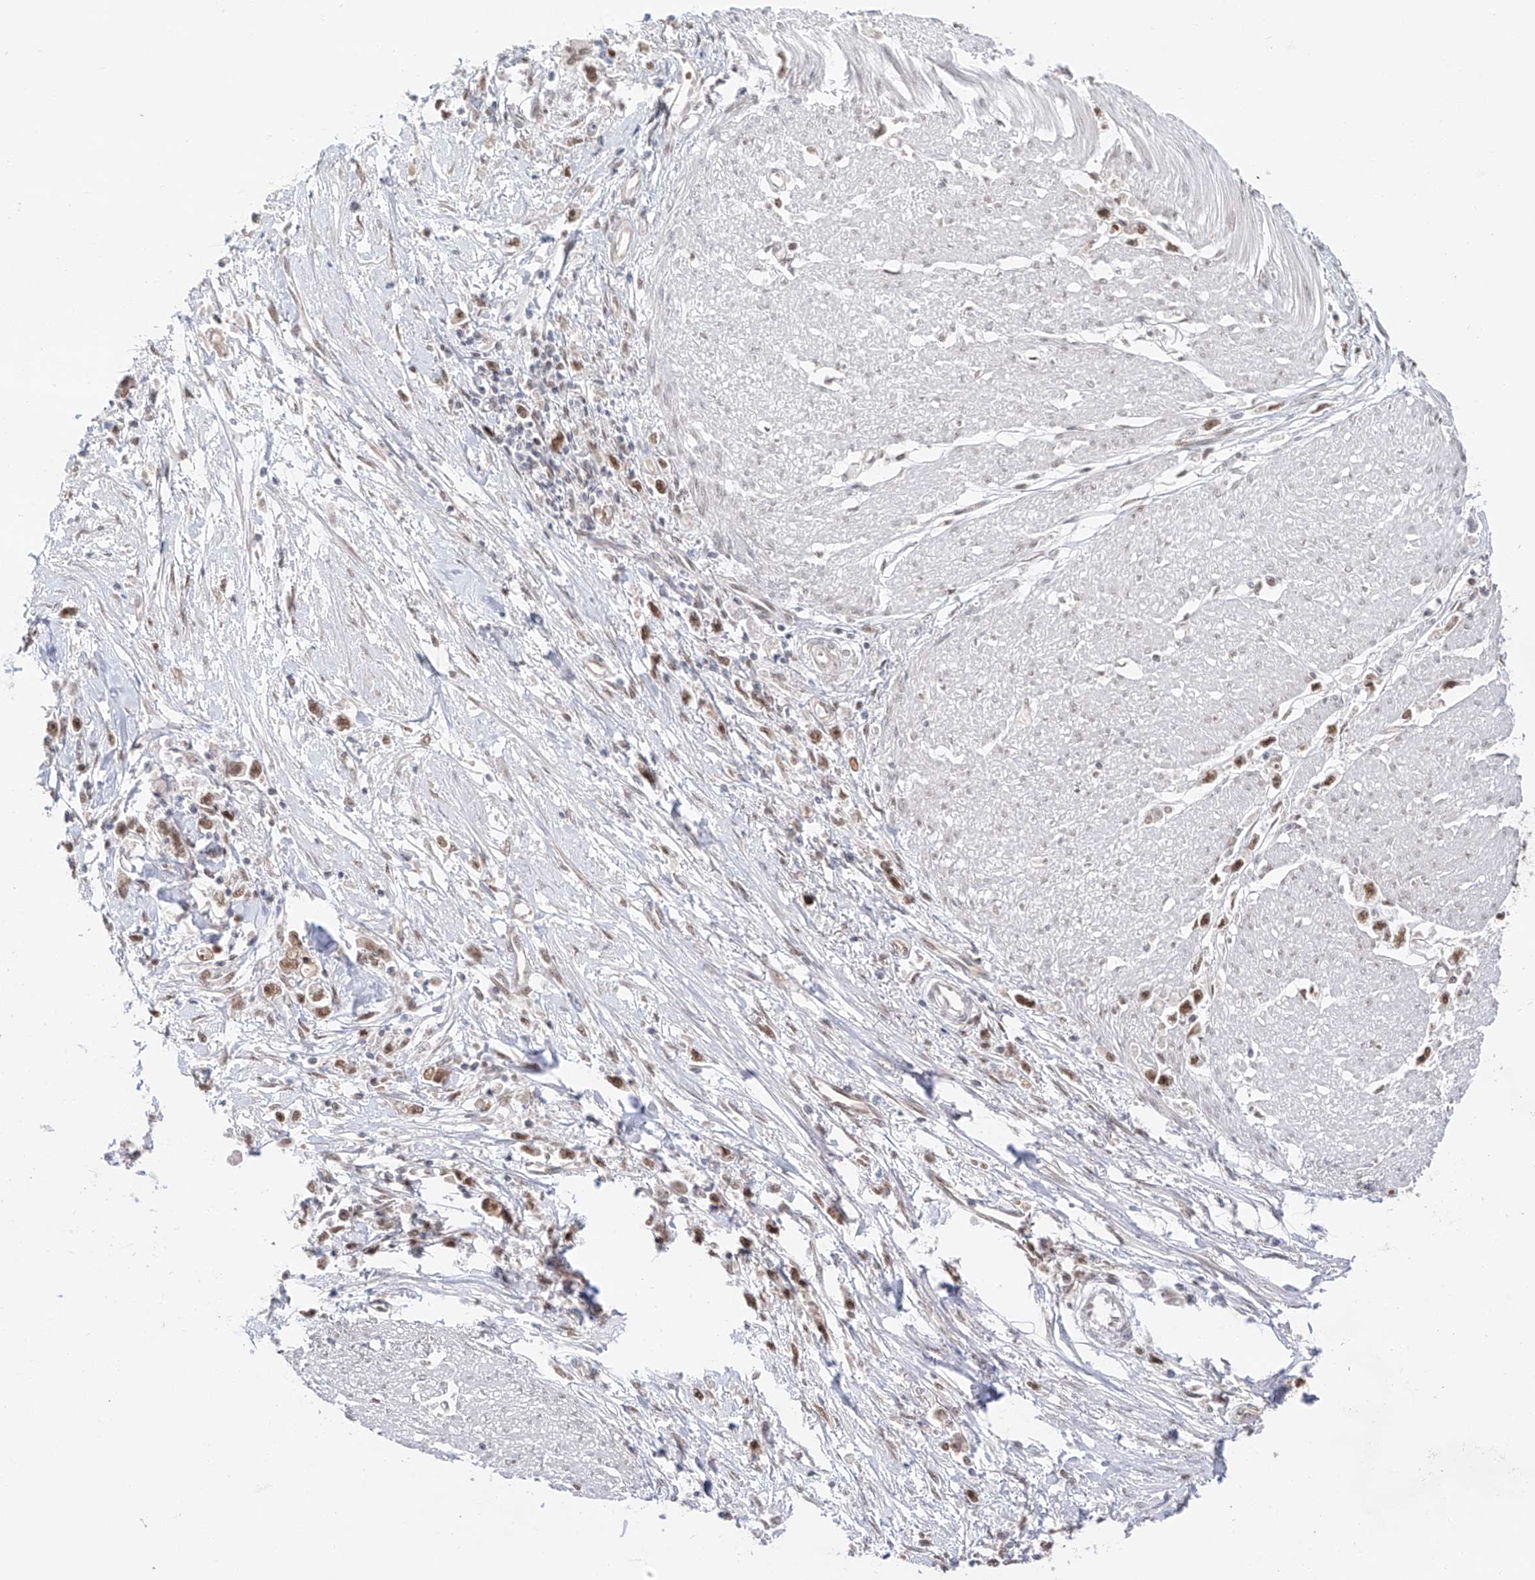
{"staining": {"intensity": "moderate", "quantity": ">75%", "location": "nuclear"}, "tissue": "stomach cancer", "cell_type": "Tumor cells", "image_type": "cancer", "snomed": [{"axis": "morphology", "description": "Adenocarcinoma, NOS"}, {"axis": "topography", "description": "Stomach"}], "caption": "Immunohistochemical staining of stomach cancer shows medium levels of moderate nuclear protein expression in approximately >75% of tumor cells. The staining was performed using DAB (3,3'-diaminobenzidine), with brown indicating positive protein expression. Nuclei are stained blue with hematoxylin.", "gene": "POGK", "patient": {"sex": "female", "age": 59}}